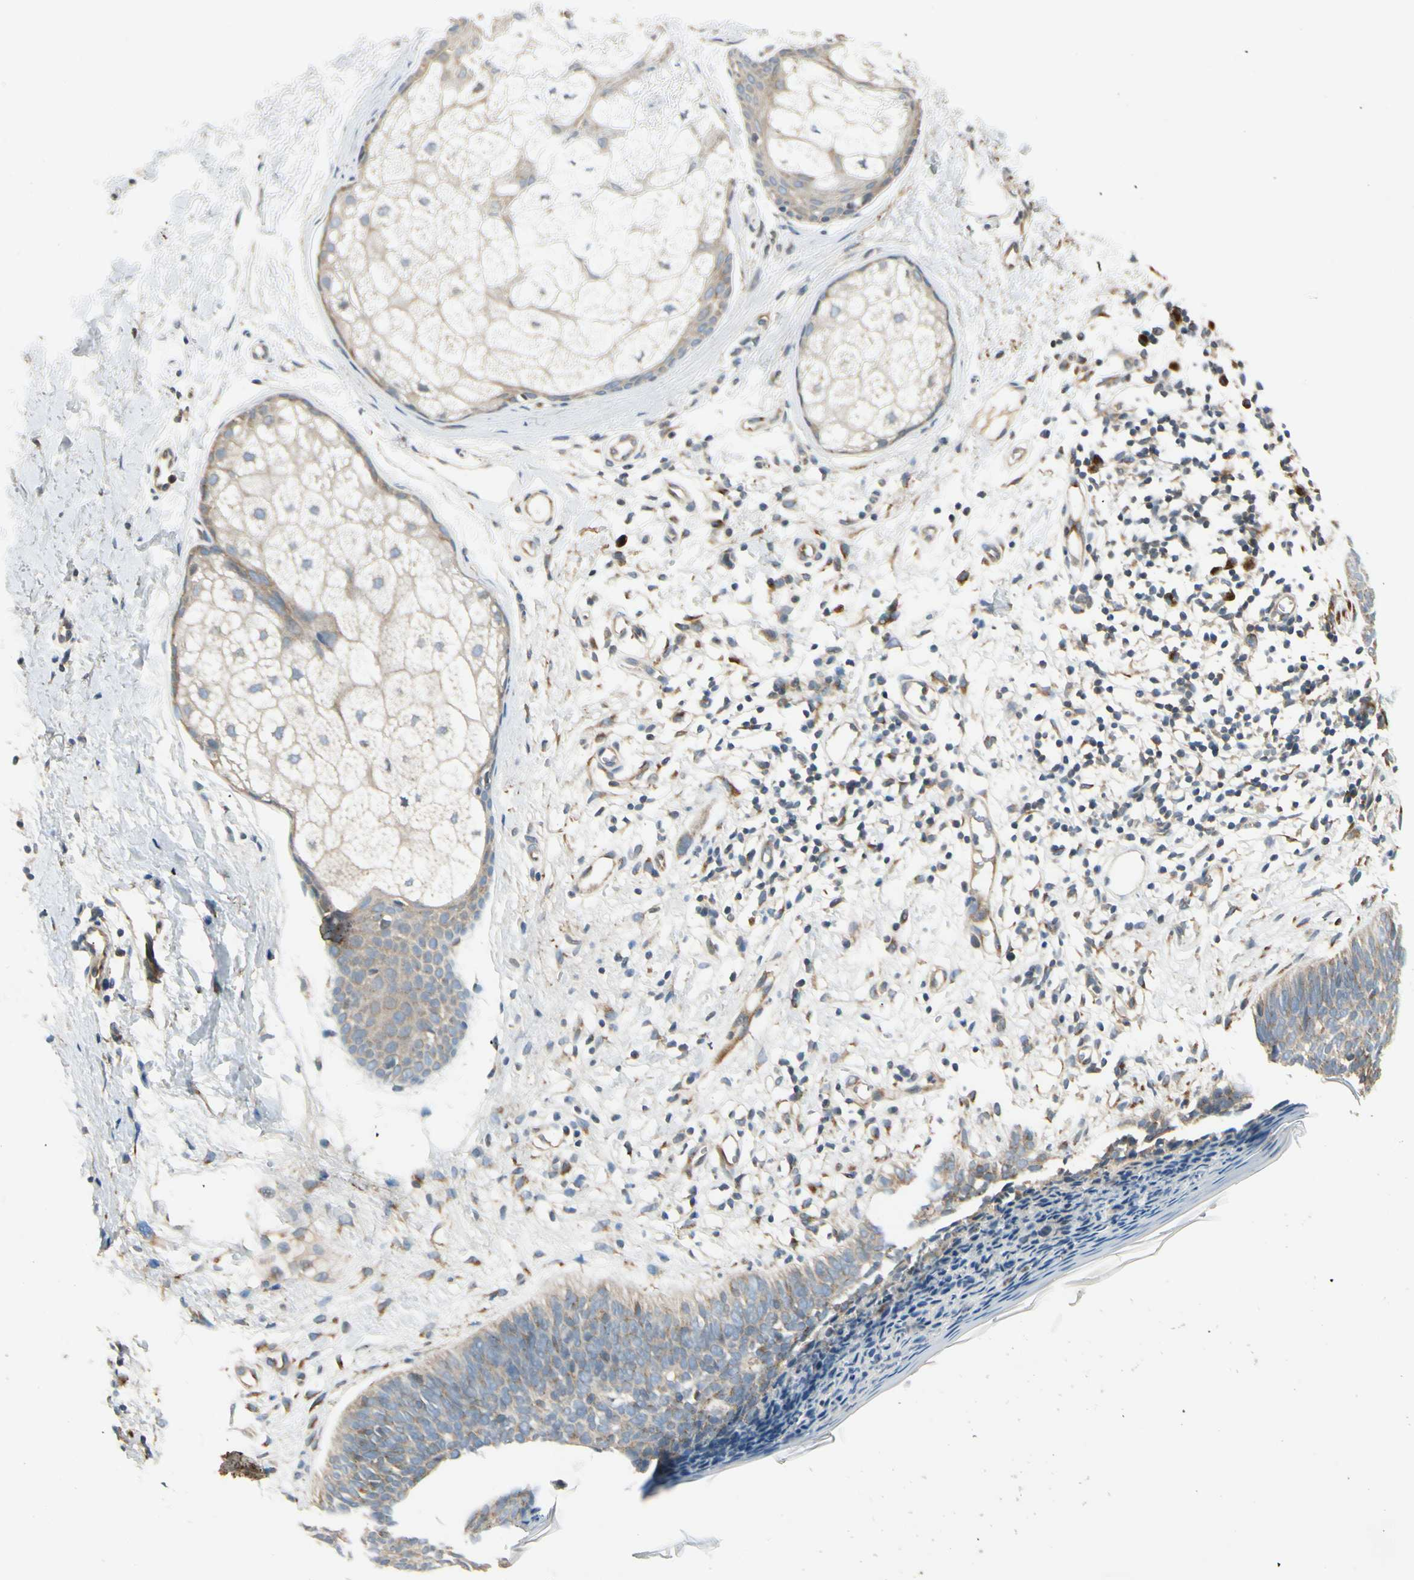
{"staining": {"intensity": "weak", "quantity": ">75%", "location": "cytoplasmic/membranous"}, "tissue": "skin cancer", "cell_type": "Tumor cells", "image_type": "cancer", "snomed": [{"axis": "morphology", "description": "Normal tissue, NOS"}, {"axis": "morphology", "description": "Basal cell carcinoma"}, {"axis": "topography", "description": "Skin"}], "caption": "This is a micrograph of immunohistochemistry (IHC) staining of skin basal cell carcinoma, which shows weak staining in the cytoplasmic/membranous of tumor cells.", "gene": "MANSC1", "patient": {"sex": "male", "age": 71}}